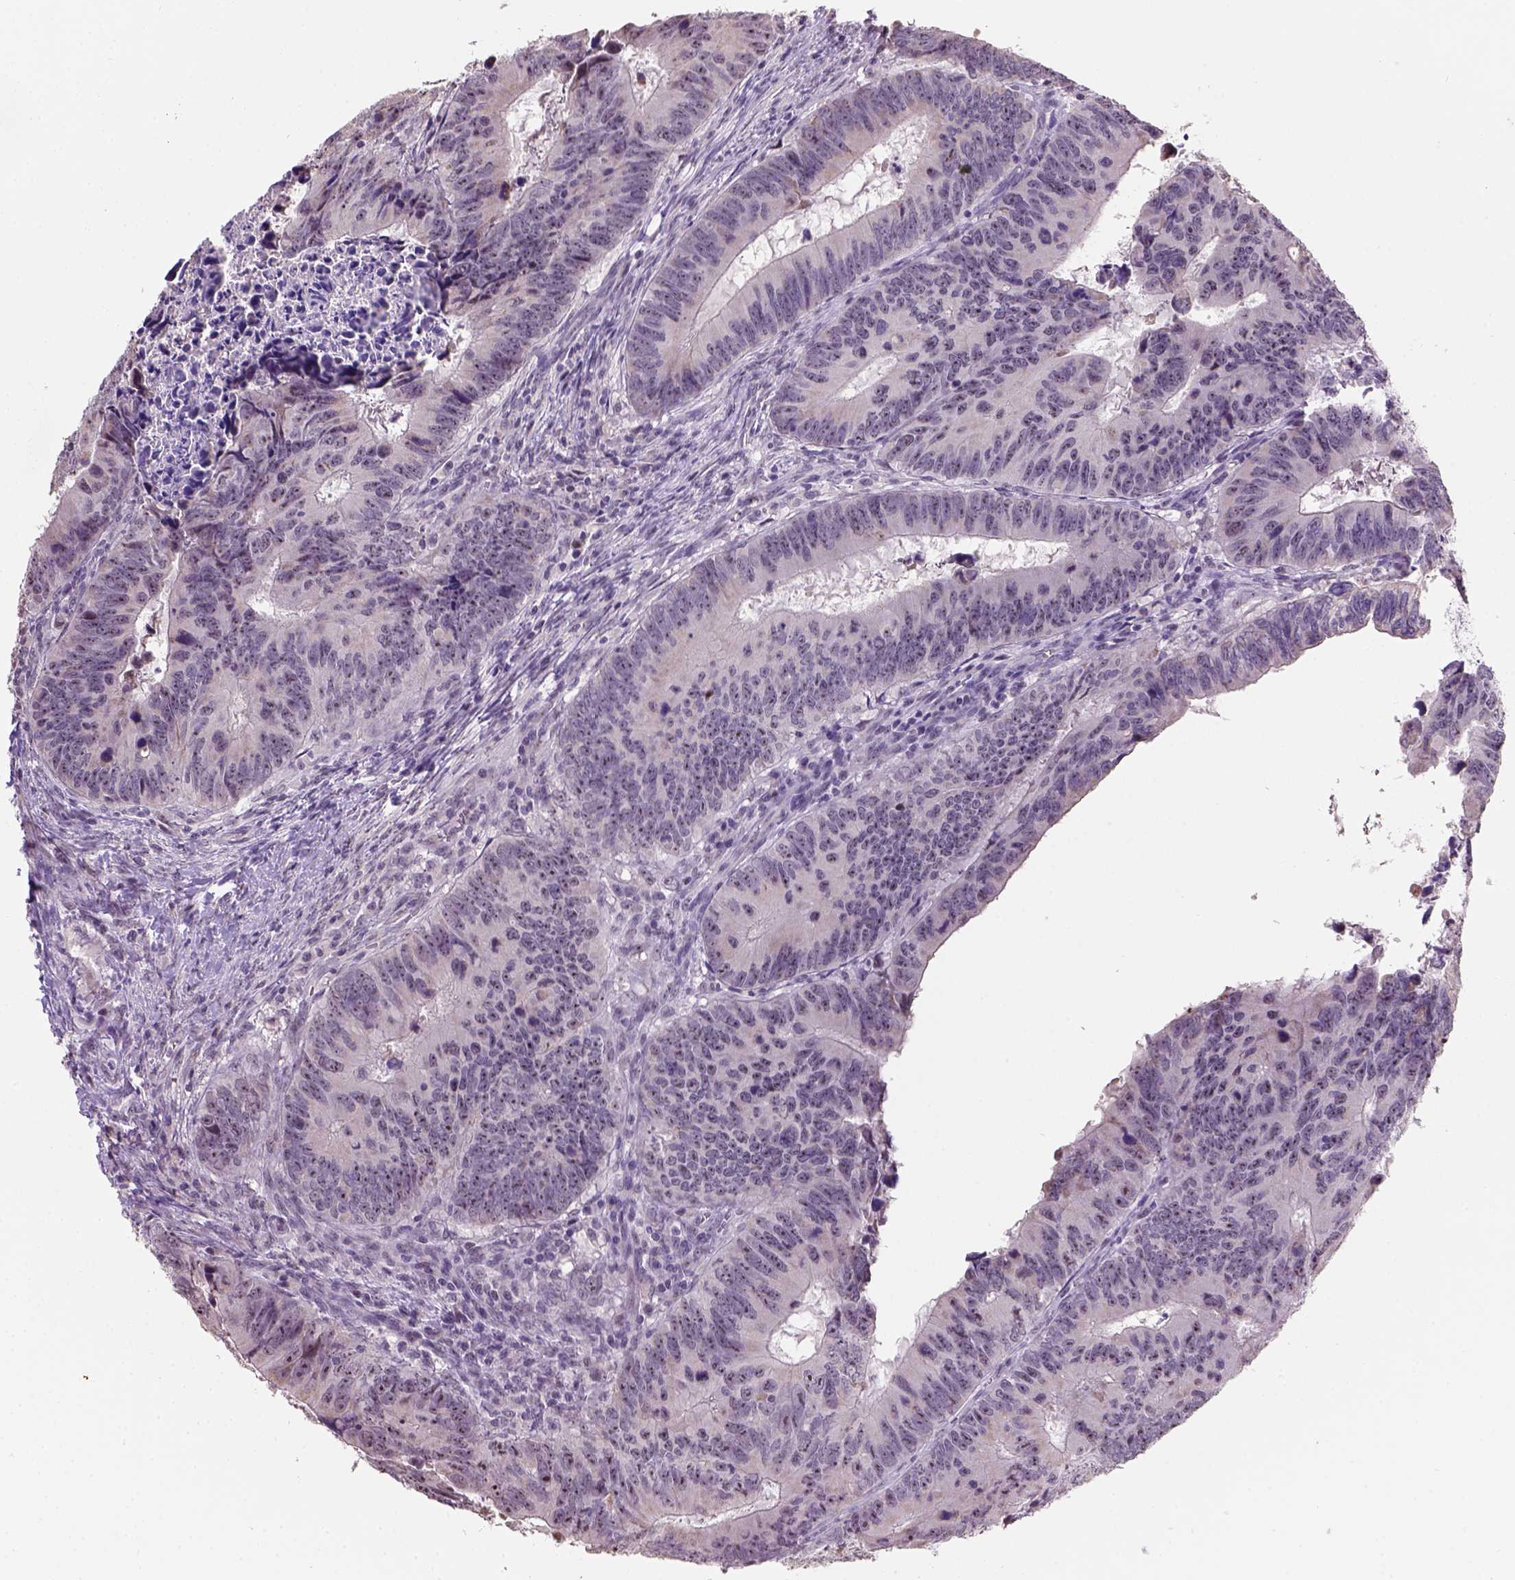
{"staining": {"intensity": "strong", "quantity": ">75%", "location": "nuclear"}, "tissue": "colorectal cancer", "cell_type": "Tumor cells", "image_type": "cancer", "snomed": [{"axis": "morphology", "description": "Adenocarcinoma, NOS"}, {"axis": "topography", "description": "Colon"}], "caption": "Adenocarcinoma (colorectal) stained with DAB immunohistochemistry (IHC) exhibits high levels of strong nuclear positivity in approximately >75% of tumor cells. Nuclei are stained in blue.", "gene": "DDX50", "patient": {"sex": "female", "age": 82}}